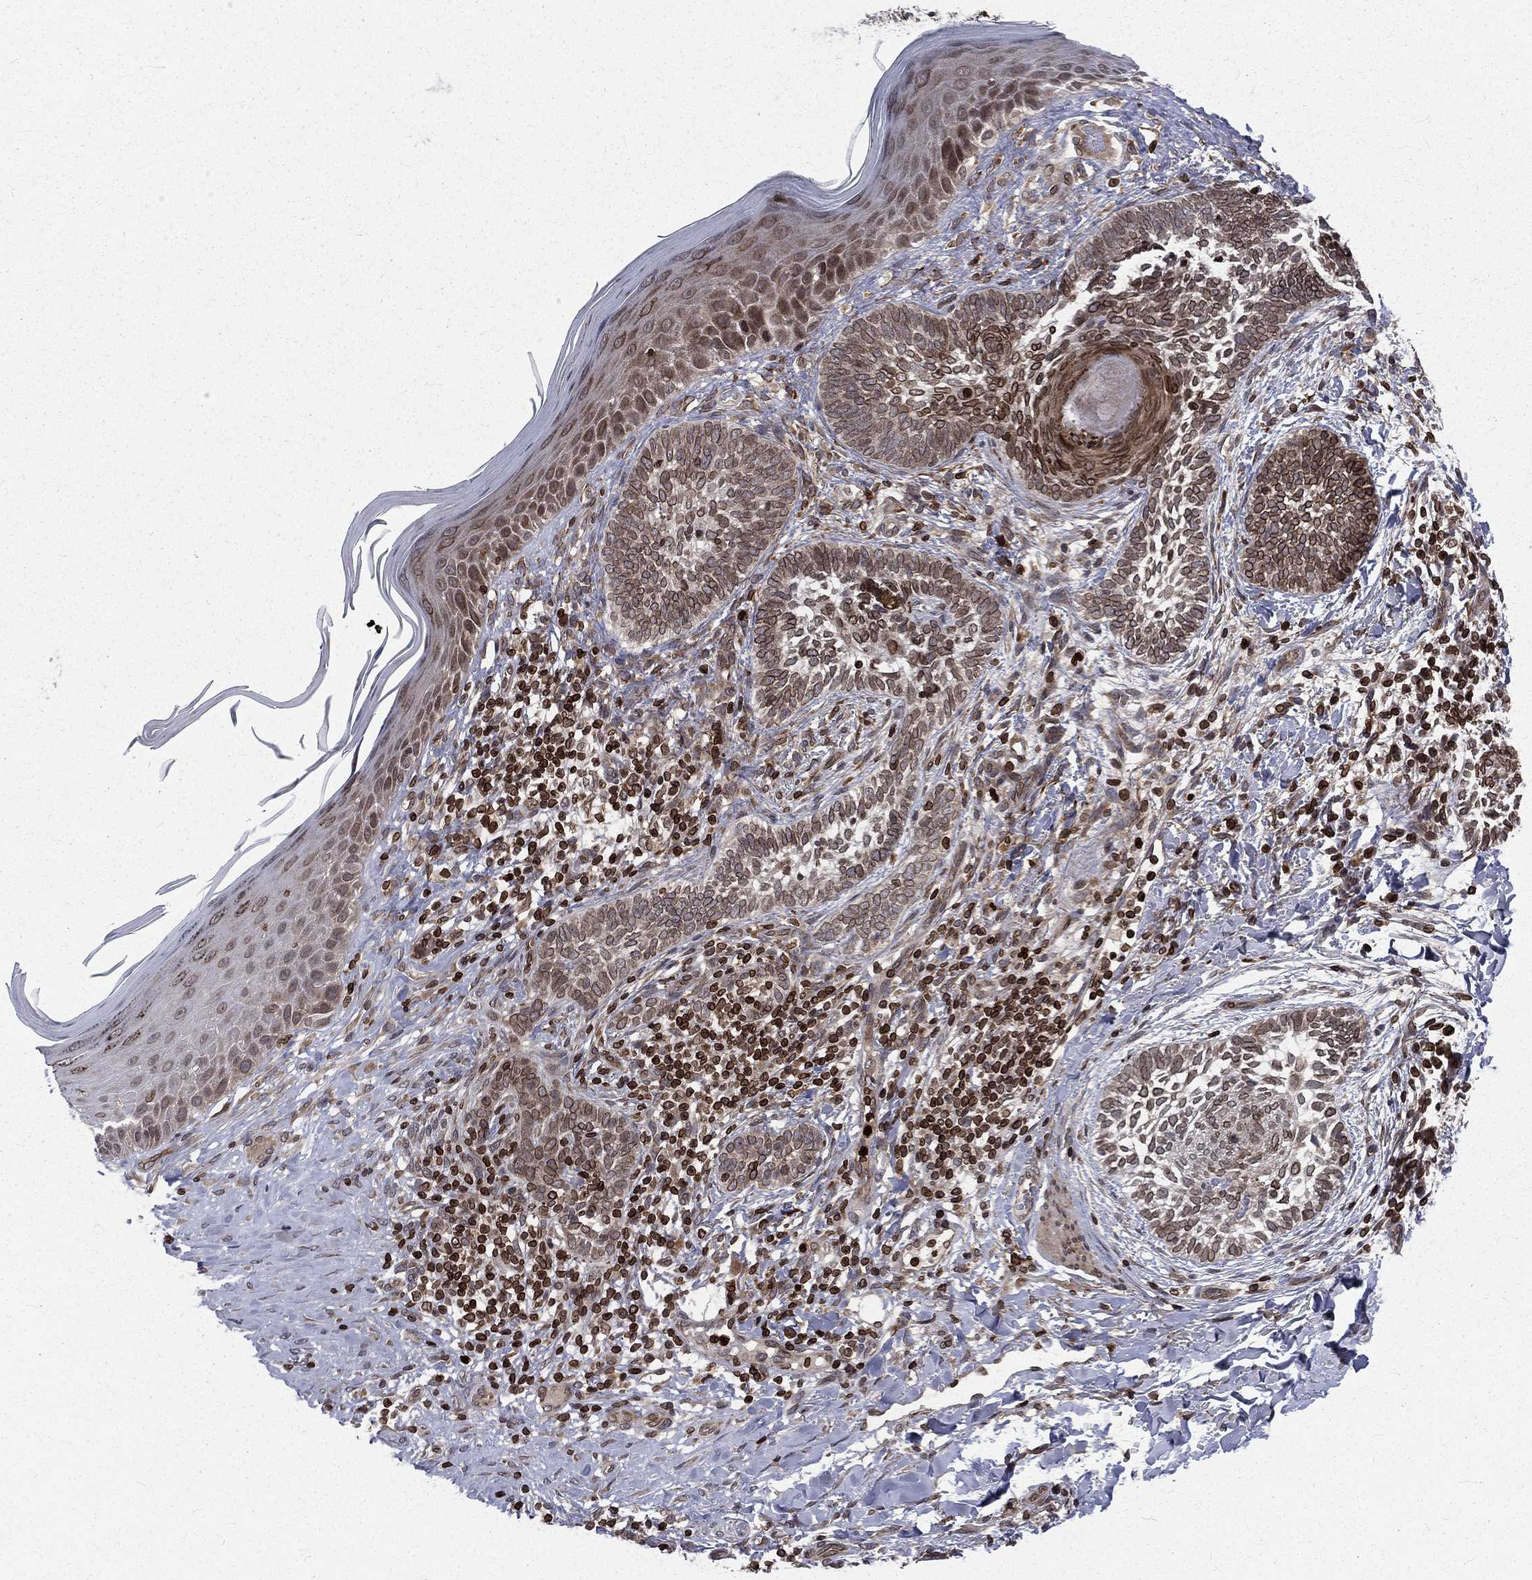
{"staining": {"intensity": "moderate", "quantity": "25%-75%", "location": "cytoplasmic/membranous,nuclear"}, "tissue": "skin cancer", "cell_type": "Tumor cells", "image_type": "cancer", "snomed": [{"axis": "morphology", "description": "Normal tissue, NOS"}, {"axis": "morphology", "description": "Basal cell carcinoma"}, {"axis": "topography", "description": "Skin"}], "caption": "Skin cancer stained with a protein marker shows moderate staining in tumor cells.", "gene": "LBR", "patient": {"sex": "male", "age": 46}}